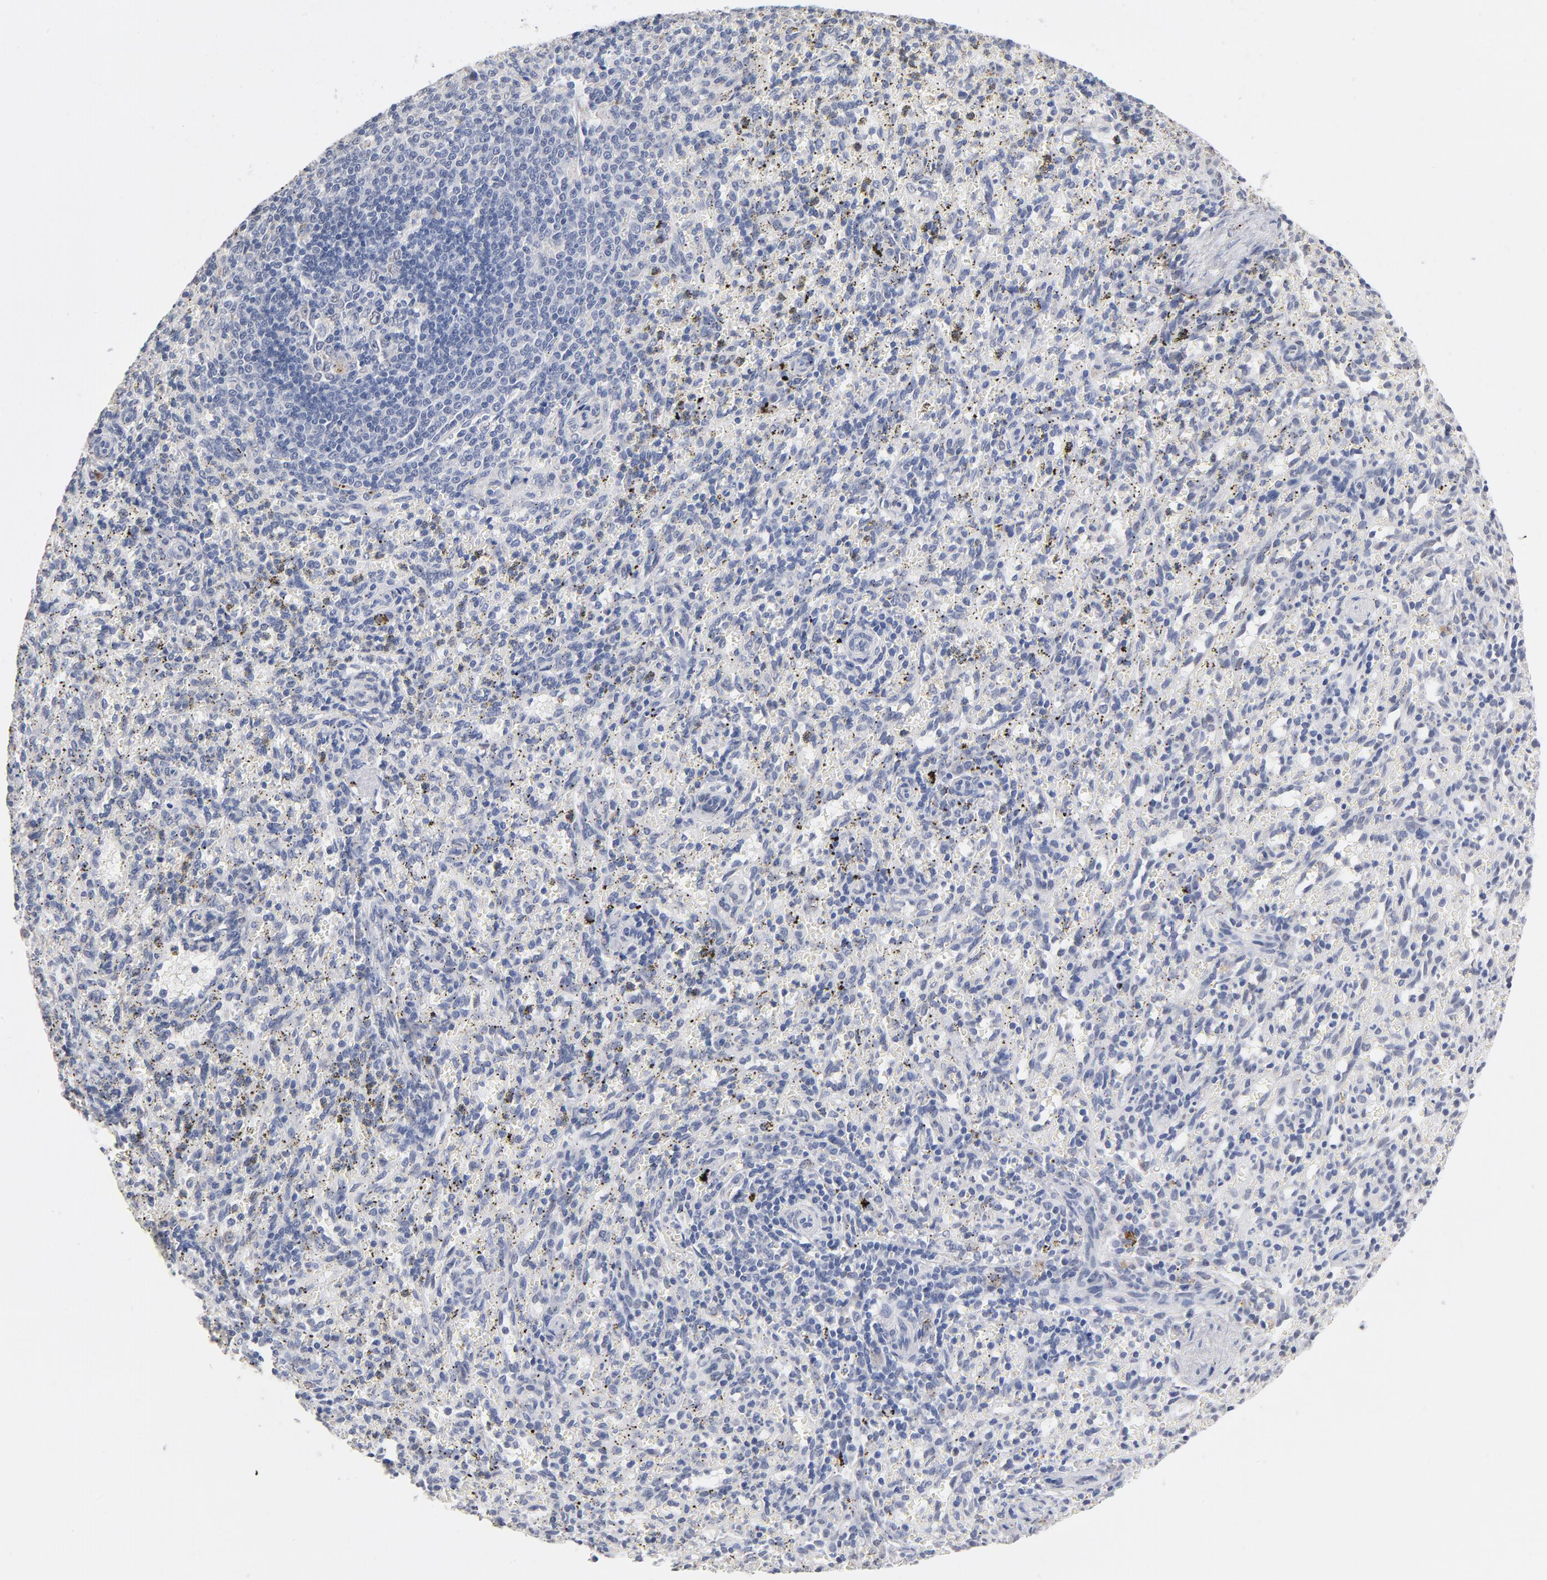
{"staining": {"intensity": "negative", "quantity": "none", "location": "none"}, "tissue": "spleen", "cell_type": "Cells in red pulp", "image_type": "normal", "snomed": [{"axis": "morphology", "description": "Normal tissue, NOS"}, {"axis": "topography", "description": "Spleen"}], "caption": "IHC of benign human spleen reveals no staining in cells in red pulp.", "gene": "RBM3", "patient": {"sex": "female", "age": 10}}